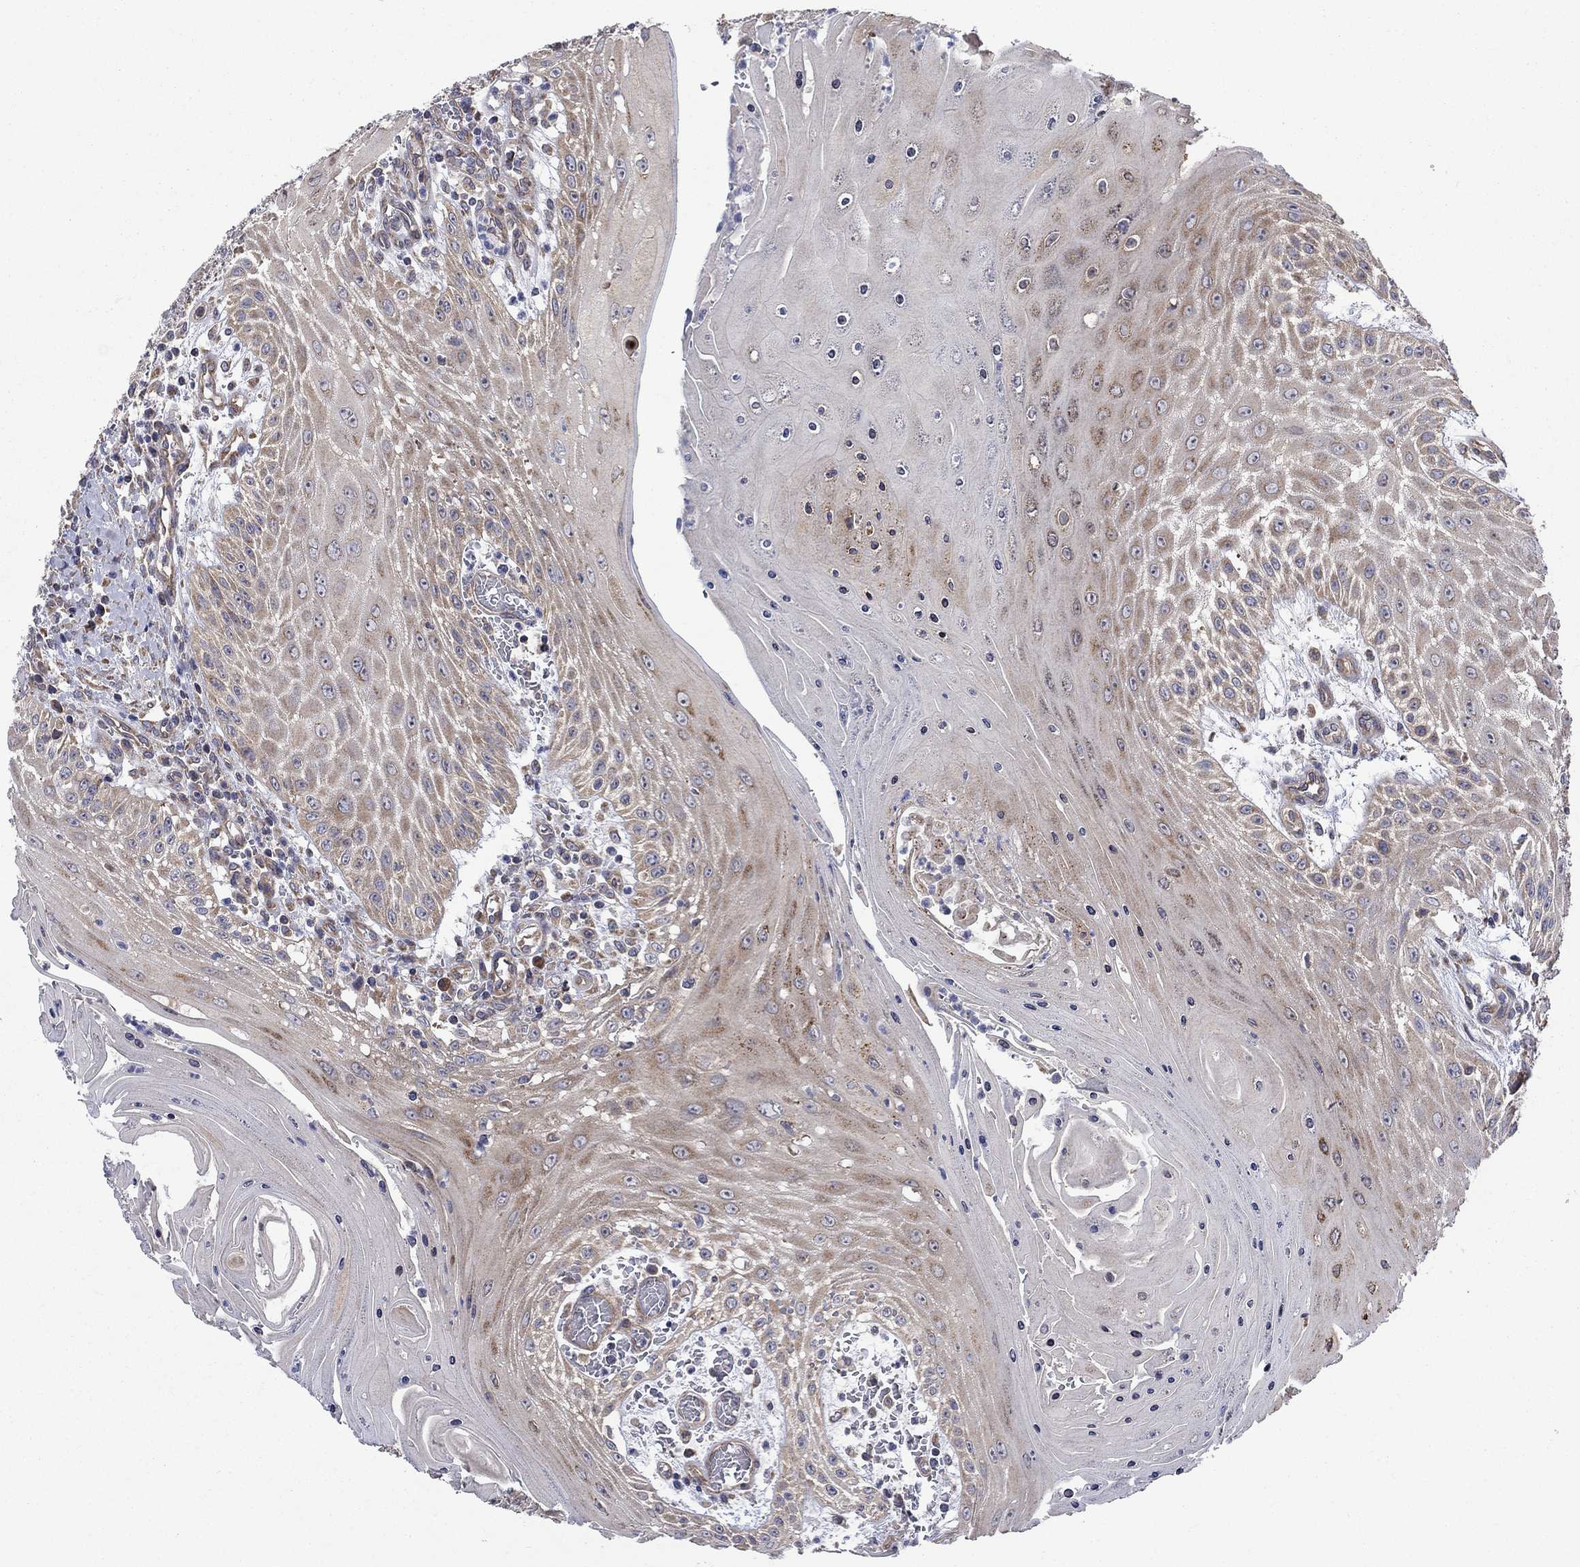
{"staining": {"intensity": "weak", "quantity": "25%-75%", "location": "cytoplasmic/membranous"}, "tissue": "head and neck cancer", "cell_type": "Tumor cells", "image_type": "cancer", "snomed": [{"axis": "morphology", "description": "Squamous cell carcinoma, NOS"}, {"axis": "topography", "description": "Oral tissue"}, {"axis": "topography", "description": "Head-Neck"}], "caption": "This photomicrograph displays immunohistochemistry (IHC) staining of squamous cell carcinoma (head and neck), with low weak cytoplasmic/membranous expression in approximately 25%-75% of tumor cells.", "gene": "RPLP0", "patient": {"sex": "male", "age": 58}}